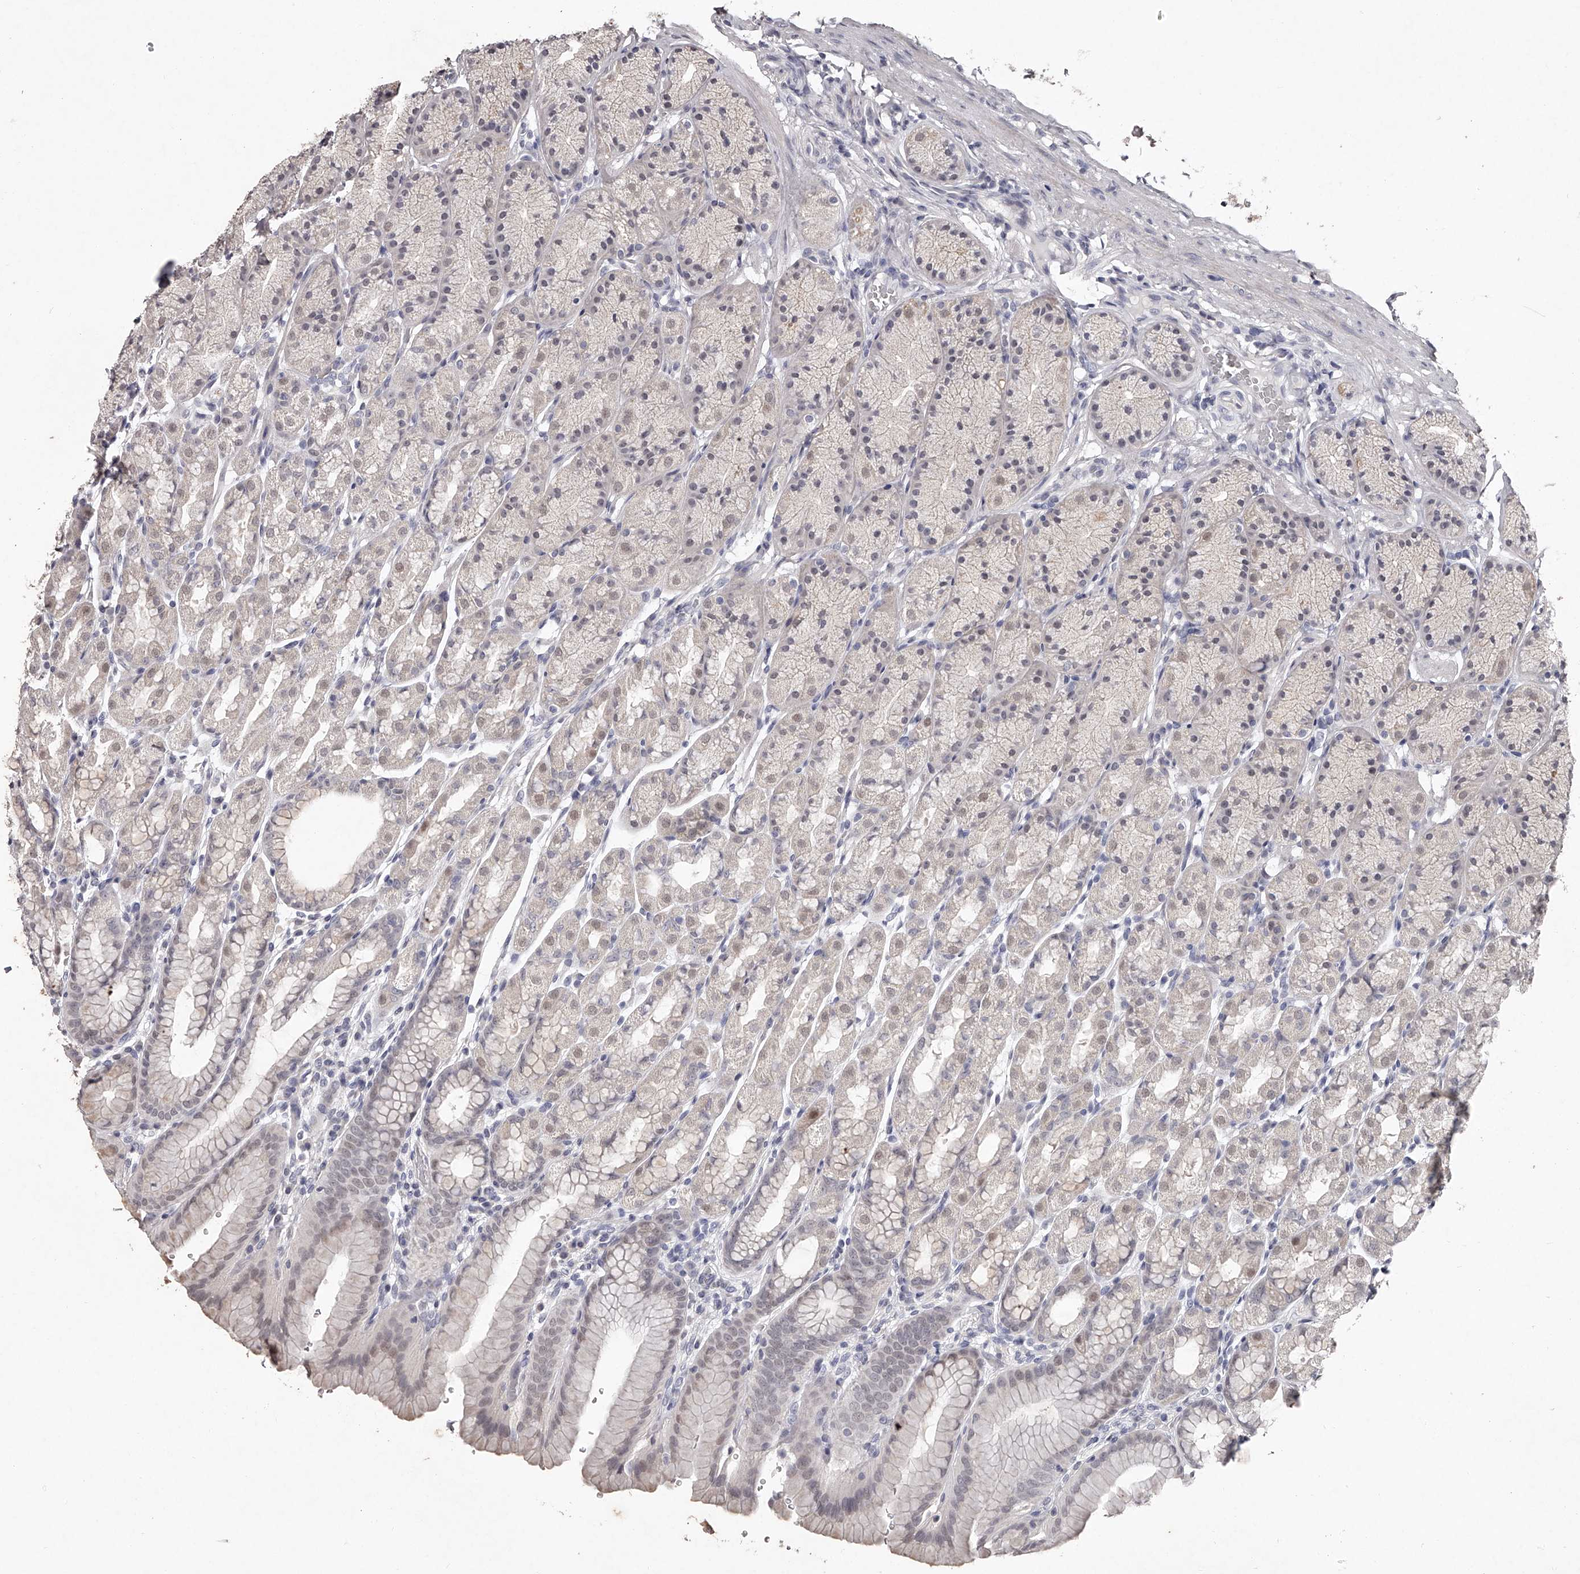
{"staining": {"intensity": "negative", "quantity": "none", "location": "none"}, "tissue": "stomach", "cell_type": "Glandular cells", "image_type": "normal", "snomed": [{"axis": "morphology", "description": "Normal tissue, NOS"}, {"axis": "topography", "description": "Stomach"}], "caption": "IHC of benign stomach exhibits no positivity in glandular cells. Brightfield microscopy of IHC stained with DAB (brown) and hematoxylin (blue), captured at high magnification.", "gene": "NT5DC1", "patient": {"sex": "male", "age": 42}}